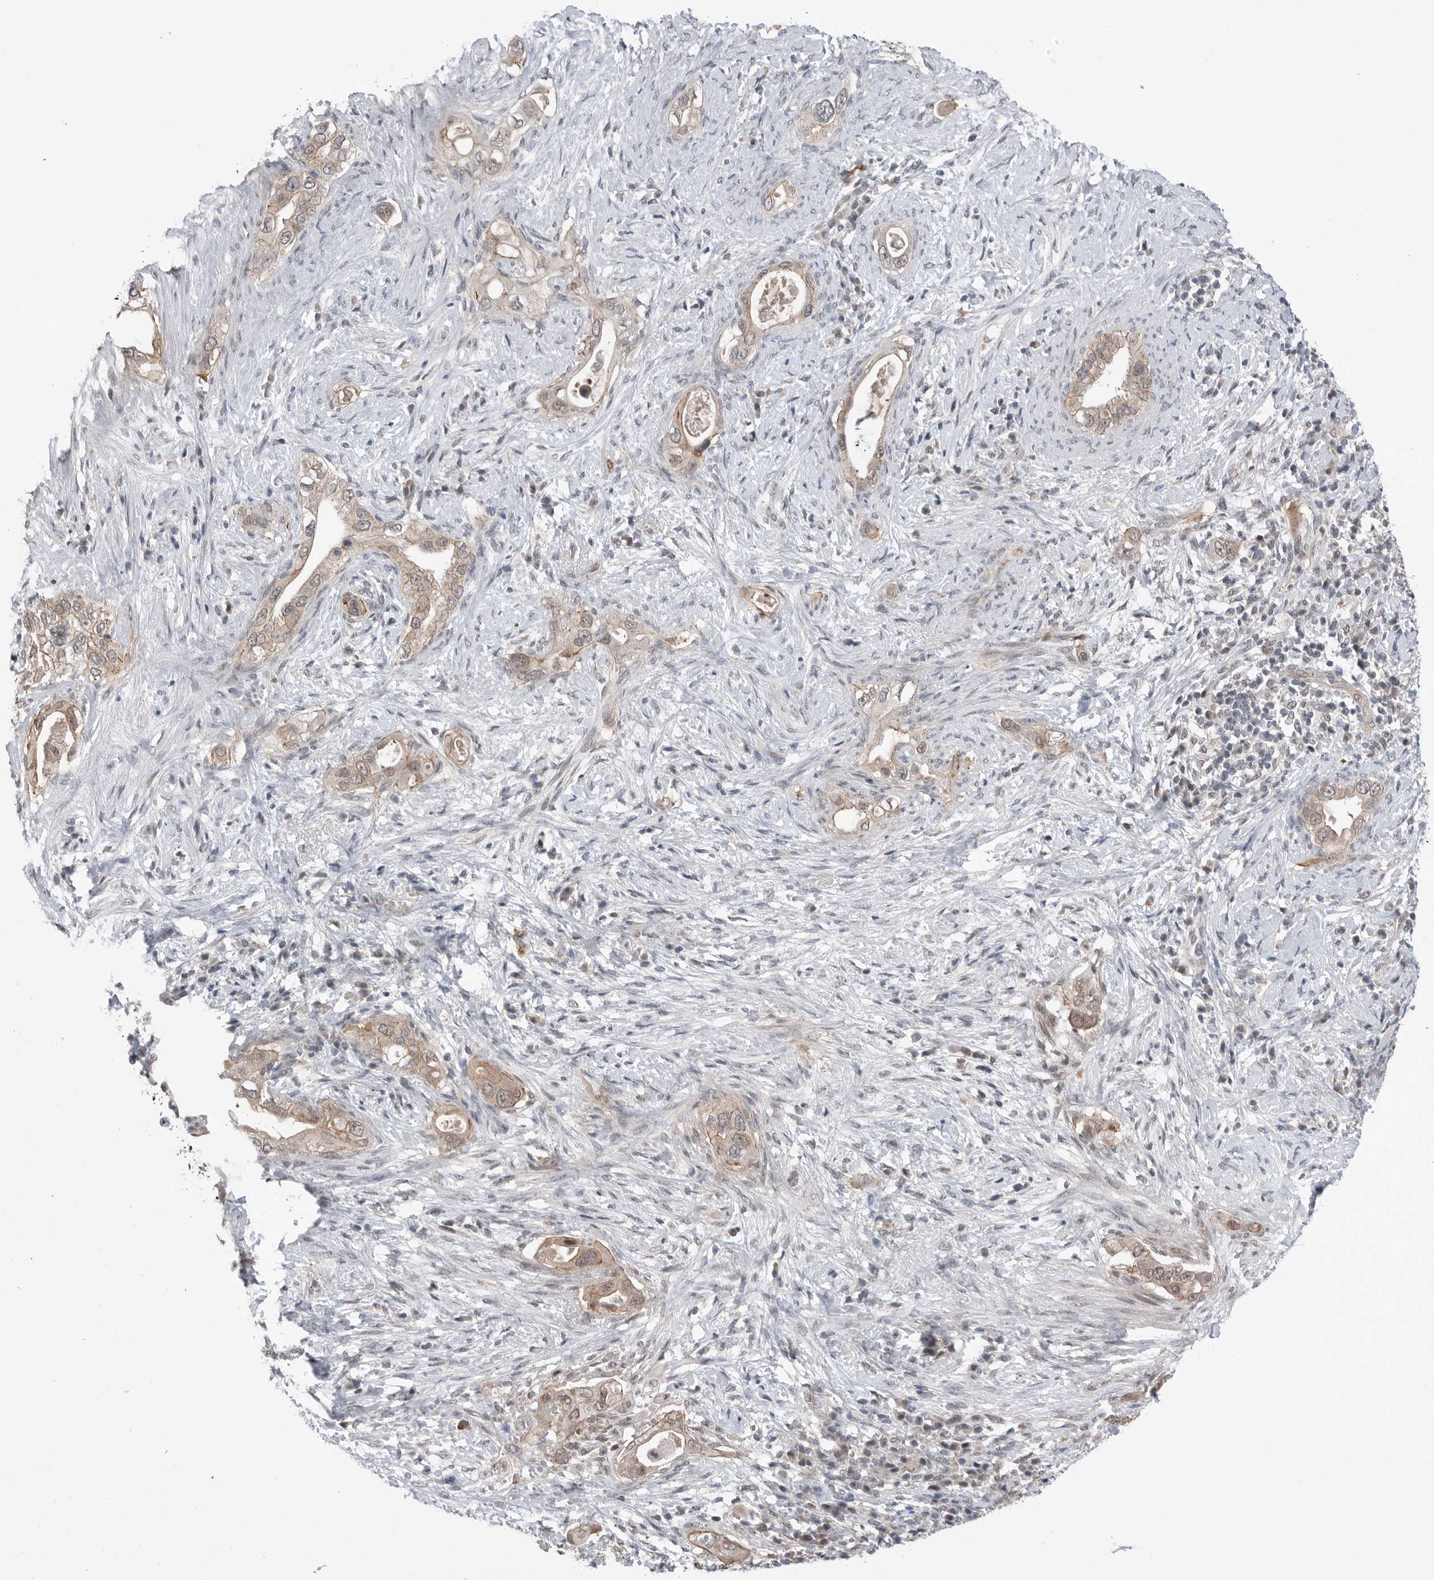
{"staining": {"intensity": "weak", "quantity": ">75%", "location": "cytoplasmic/membranous,nuclear"}, "tissue": "pancreatic cancer", "cell_type": "Tumor cells", "image_type": "cancer", "snomed": [{"axis": "morphology", "description": "Inflammation, NOS"}, {"axis": "morphology", "description": "Adenocarcinoma, NOS"}, {"axis": "topography", "description": "Pancreas"}], "caption": "An image showing weak cytoplasmic/membranous and nuclear positivity in approximately >75% of tumor cells in adenocarcinoma (pancreatic), as visualized by brown immunohistochemical staining.", "gene": "NTAQ1", "patient": {"sex": "female", "age": 56}}